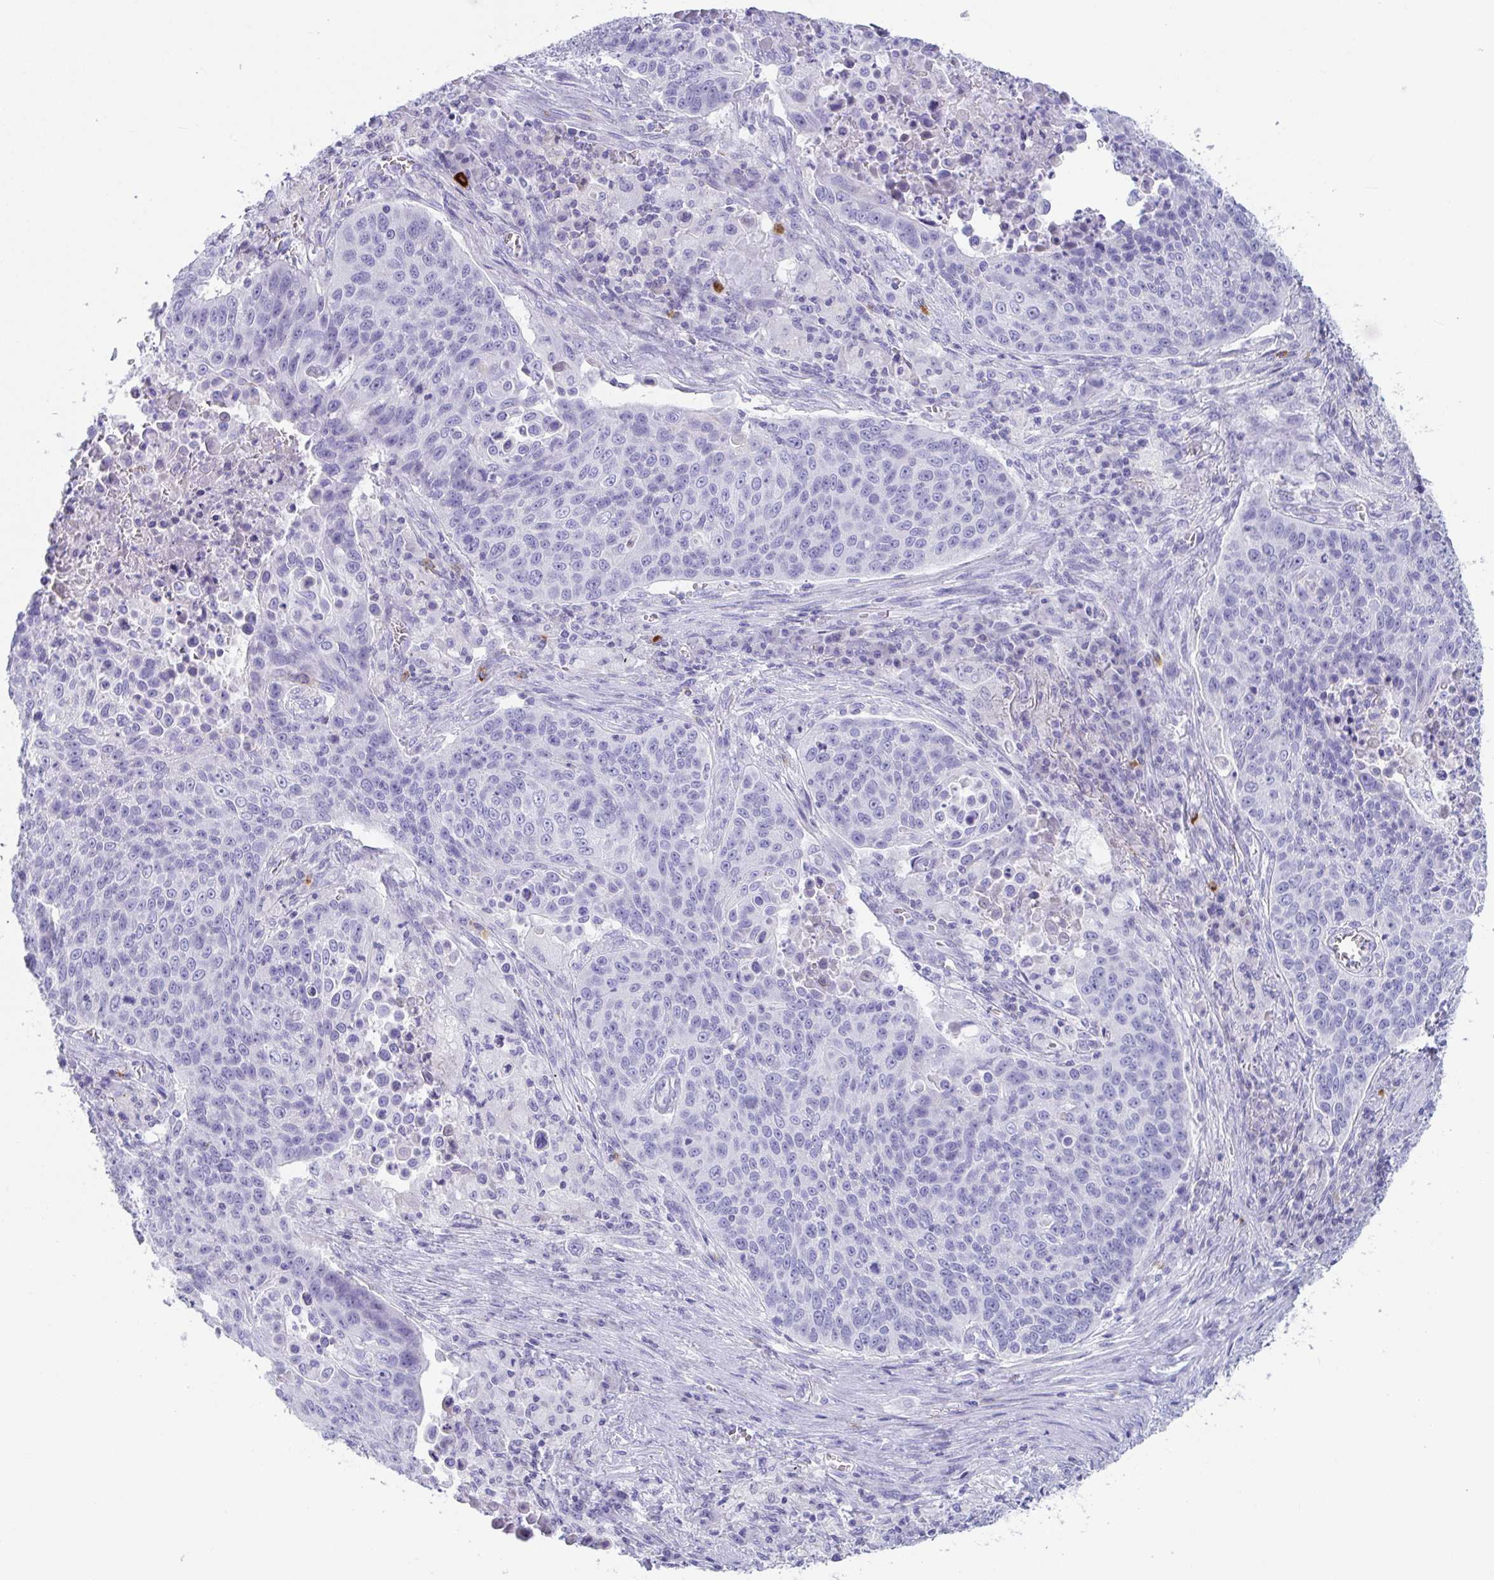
{"staining": {"intensity": "negative", "quantity": "none", "location": "none"}, "tissue": "lung cancer", "cell_type": "Tumor cells", "image_type": "cancer", "snomed": [{"axis": "morphology", "description": "Squamous cell carcinoma, NOS"}, {"axis": "topography", "description": "Lung"}], "caption": "Protein analysis of lung cancer exhibits no significant staining in tumor cells.", "gene": "PLA2G1B", "patient": {"sex": "male", "age": 78}}